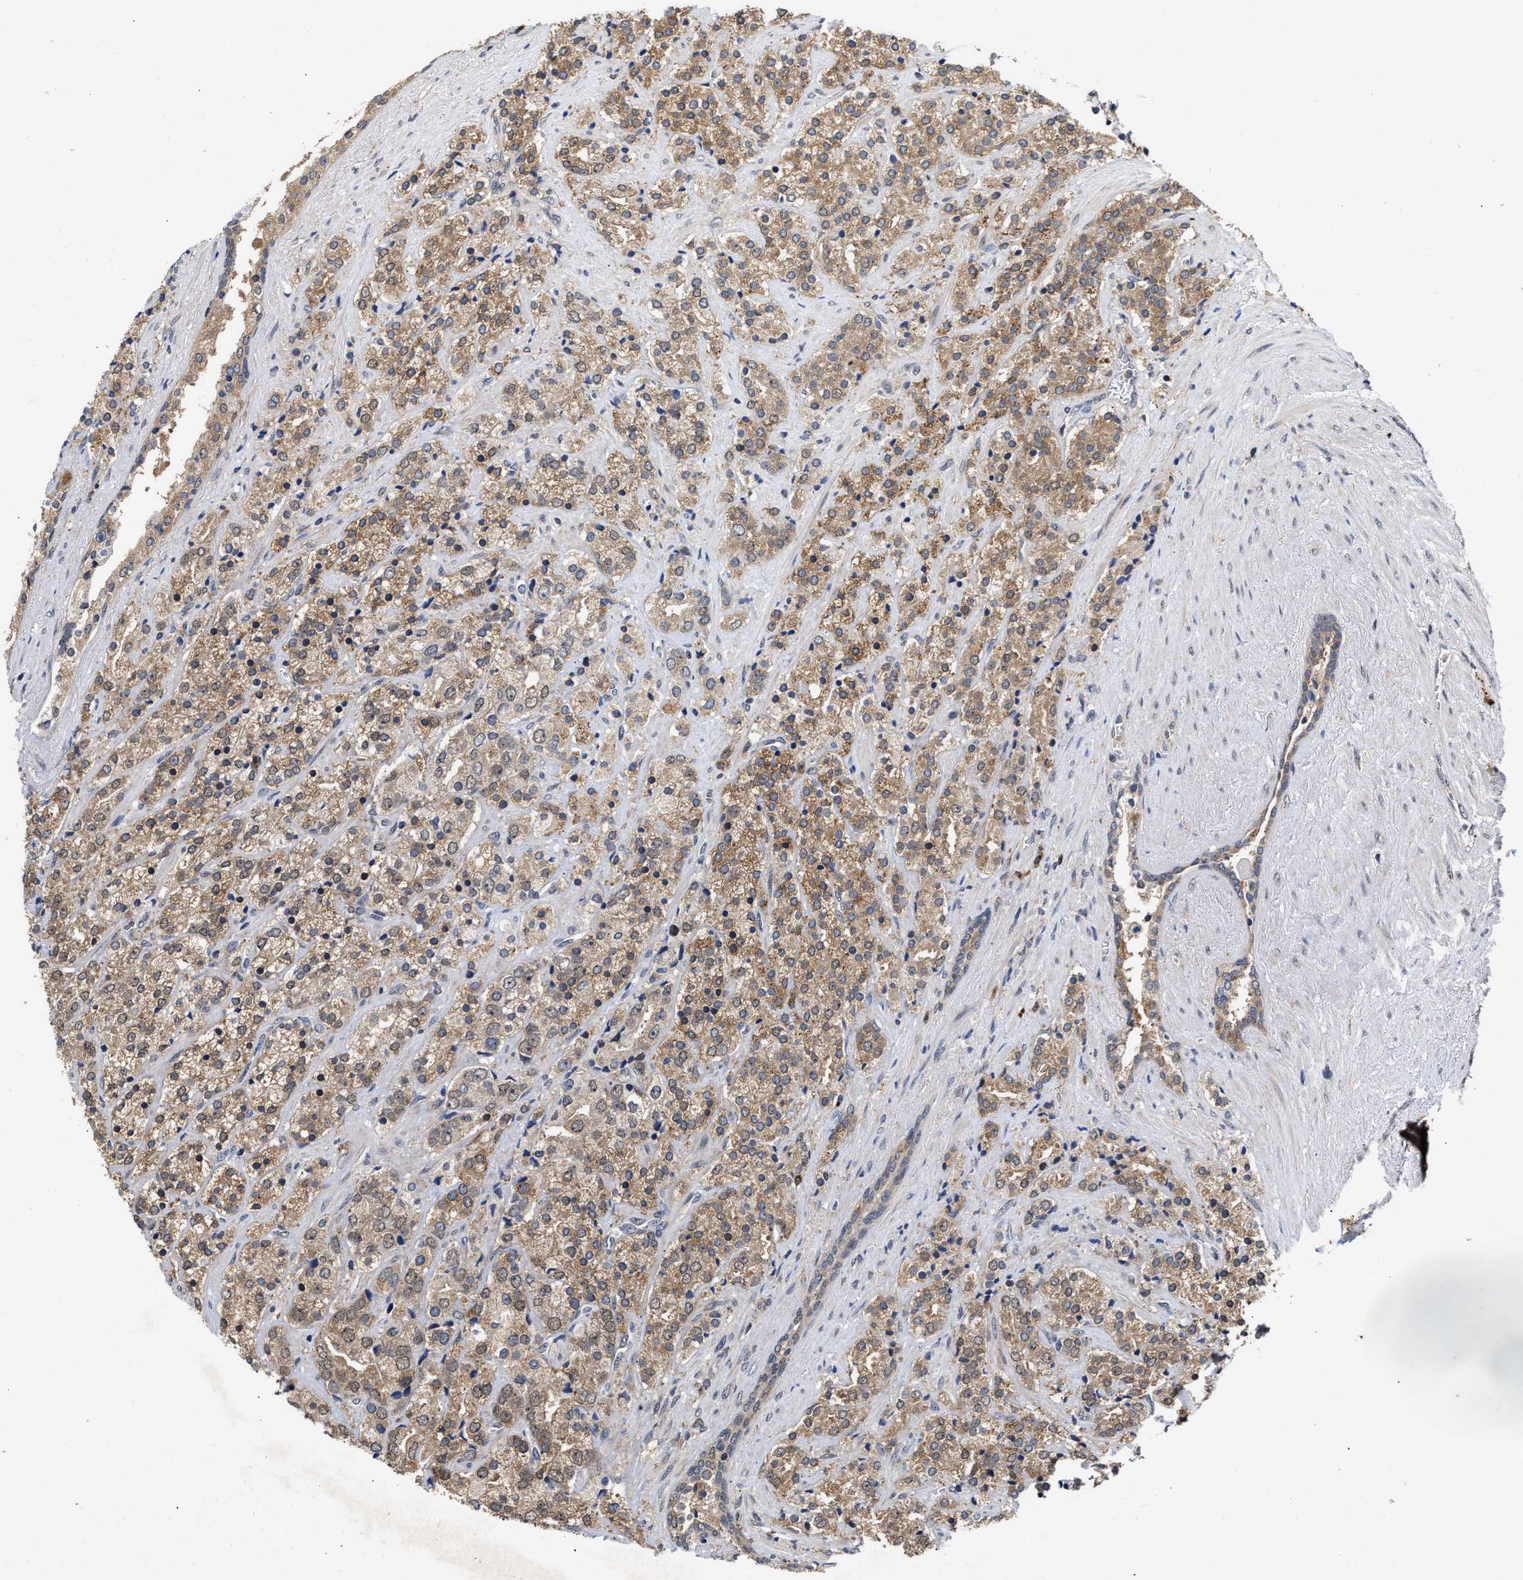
{"staining": {"intensity": "moderate", "quantity": ">75%", "location": "cytoplasmic/membranous"}, "tissue": "prostate cancer", "cell_type": "Tumor cells", "image_type": "cancer", "snomed": [{"axis": "morphology", "description": "Adenocarcinoma, High grade"}, {"axis": "topography", "description": "Prostate"}], "caption": "Prostate adenocarcinoma (high-grade) stained for a protein (brown) demonstrates moderate cytoplasmic/membranous positive positivity in approximately >75% of tumor cells.", "gene": "CLIP2", "patient": {"sex": "male", "age": 71}}